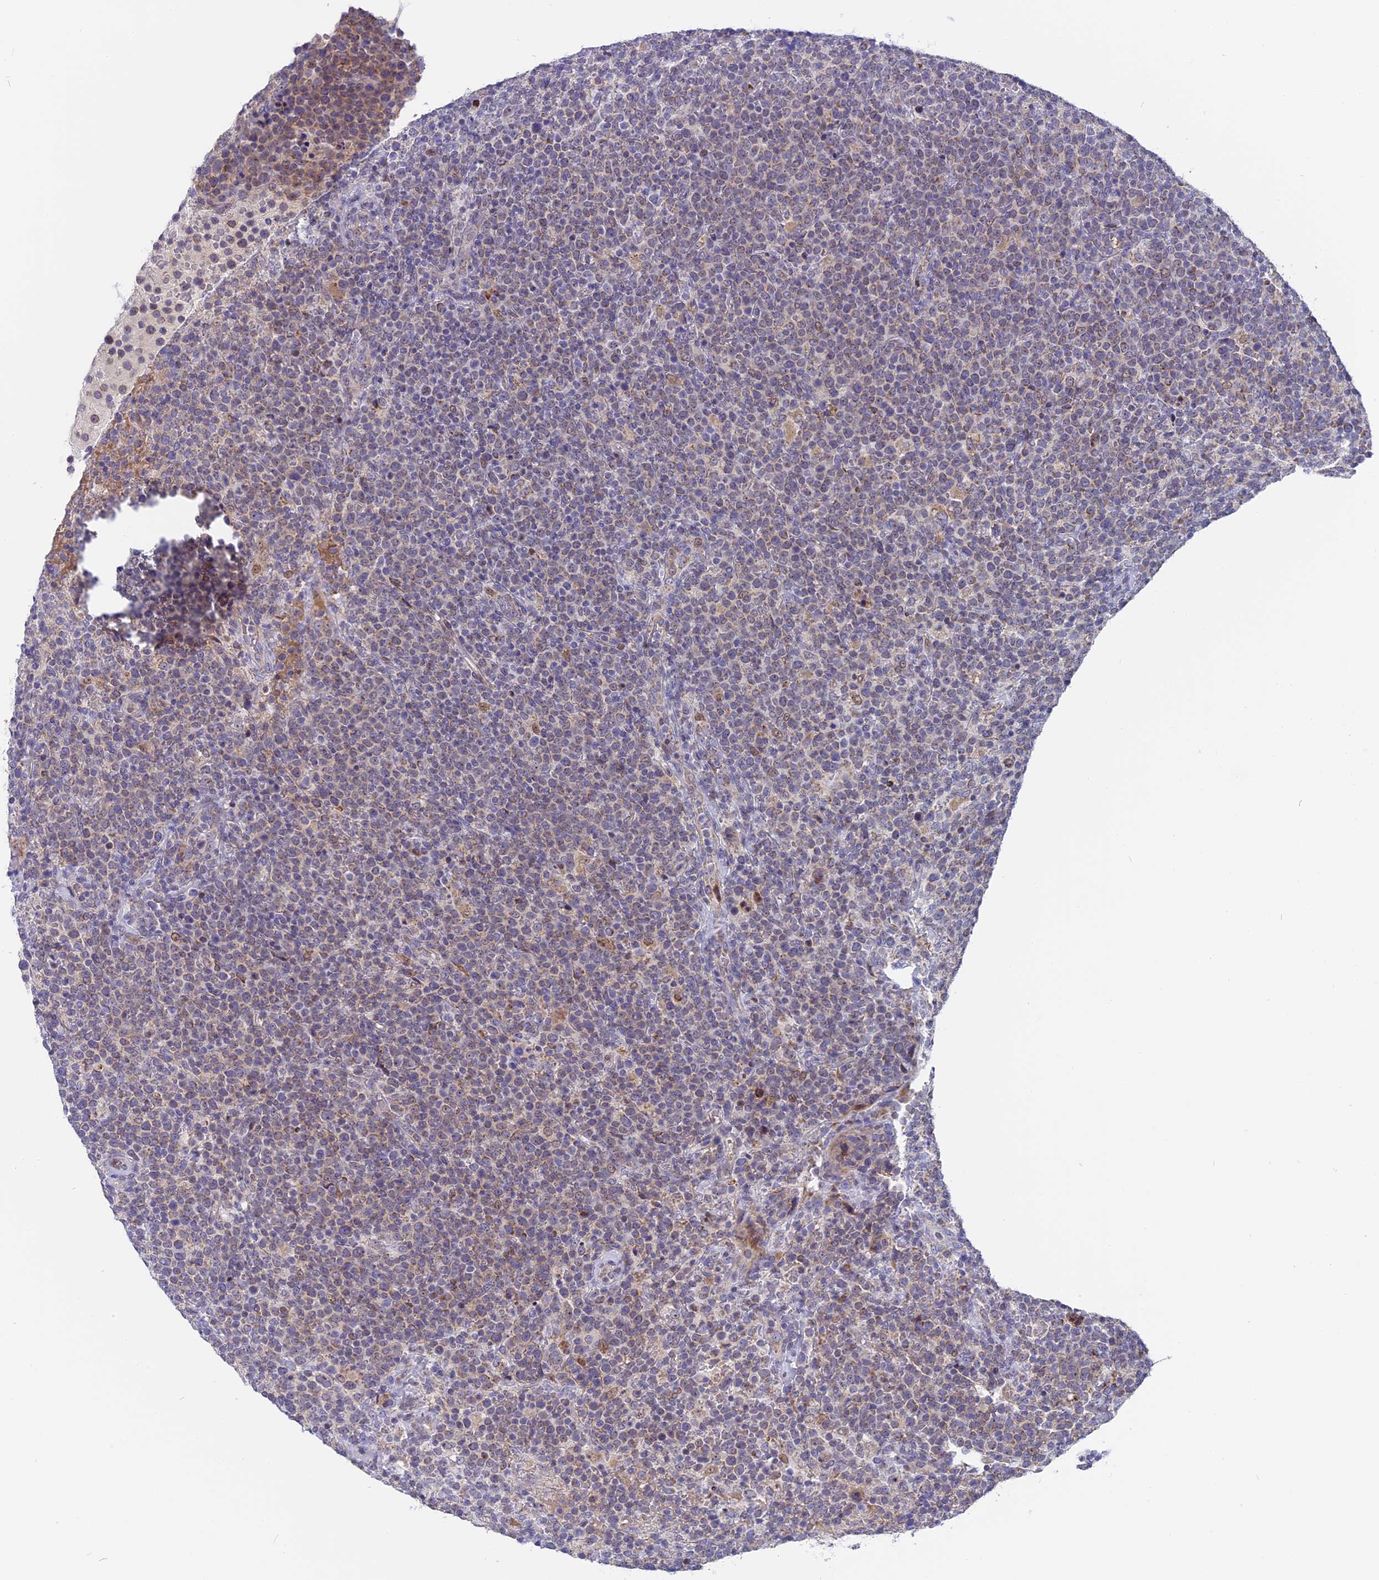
{"staining": {"intensity": "weak", "quantity": "<25%", "location": "cytoplasmic/membranous"}, "tissue": "lymphoma", "cell_type": "Tumor cells", "image_type": "cancer", "snomed": [{"axis": "morphology", "description": "Malignant lymphoma, non-Hodgkin's type, High grade"}, {"axis": "topography", "description": "Lymph node"}], "caption": "This is an immunohistochemistry micrograph of malignant lymphoma, non-Hodgkin's type (high-grade). There is no positivity in tumor cells.", "gene": "DTWD1", "patient": {"sex": "male", "age": 61}}